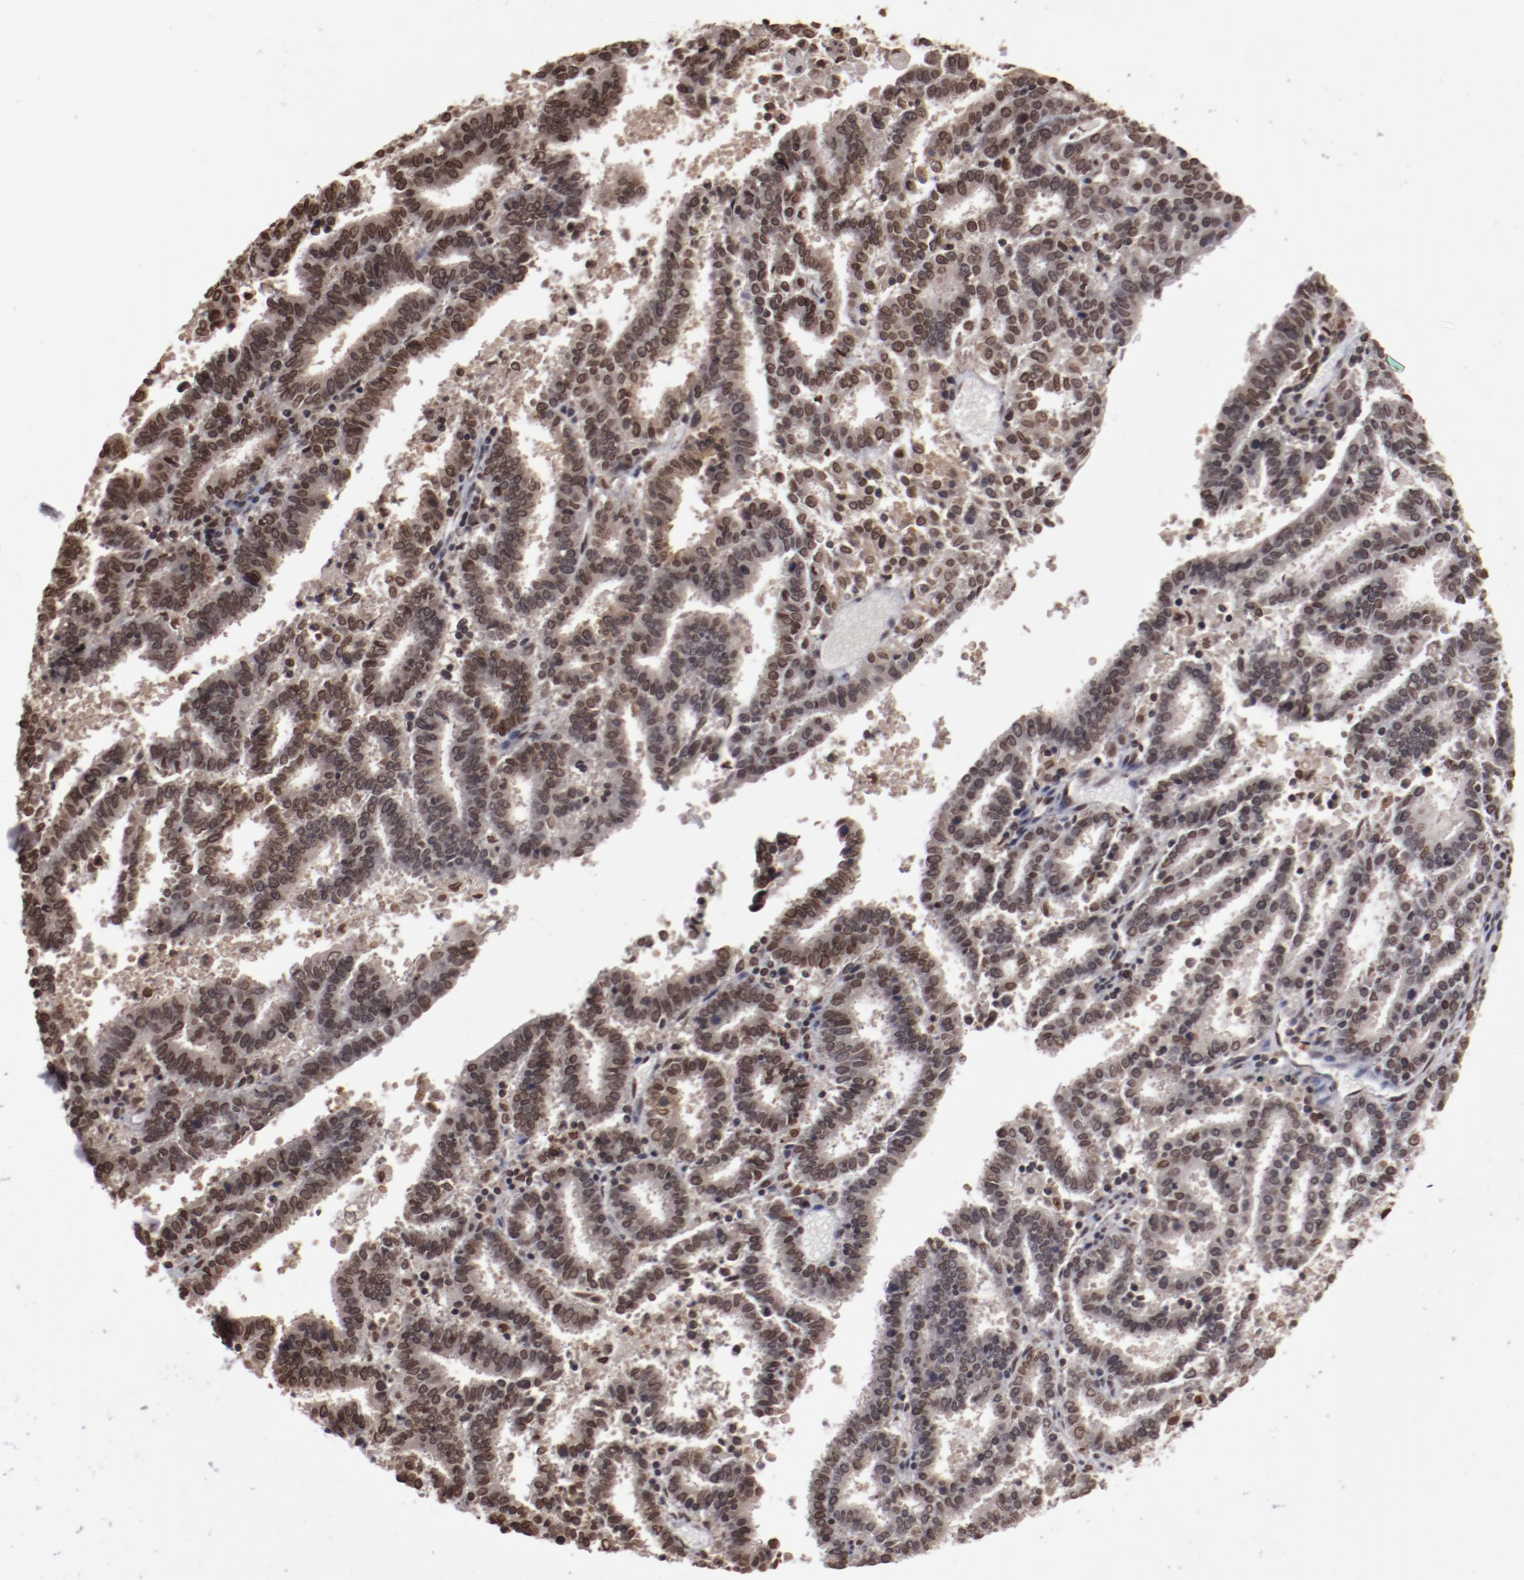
{"staining": {"intensity": "strong", "quantity": ">75%", "location": "nuclear"}, "tissue": "endometrial cancer", "cell_type": "Tumor cells", "image_type": "cancer", "snomed": [{"axis": "morphology", "description": "Adenocarcinoma, NOS"}, {"axis": "topography", "description": "Uterus"}], "caption": "An image showing strong nuclear expression in about >75% of tumor cells in endometrial adenocarcinoma, as visualized by brown immunohistochemical staining.", "gene": "AKT1", "patient": {"sex": "female", "age": 83}}